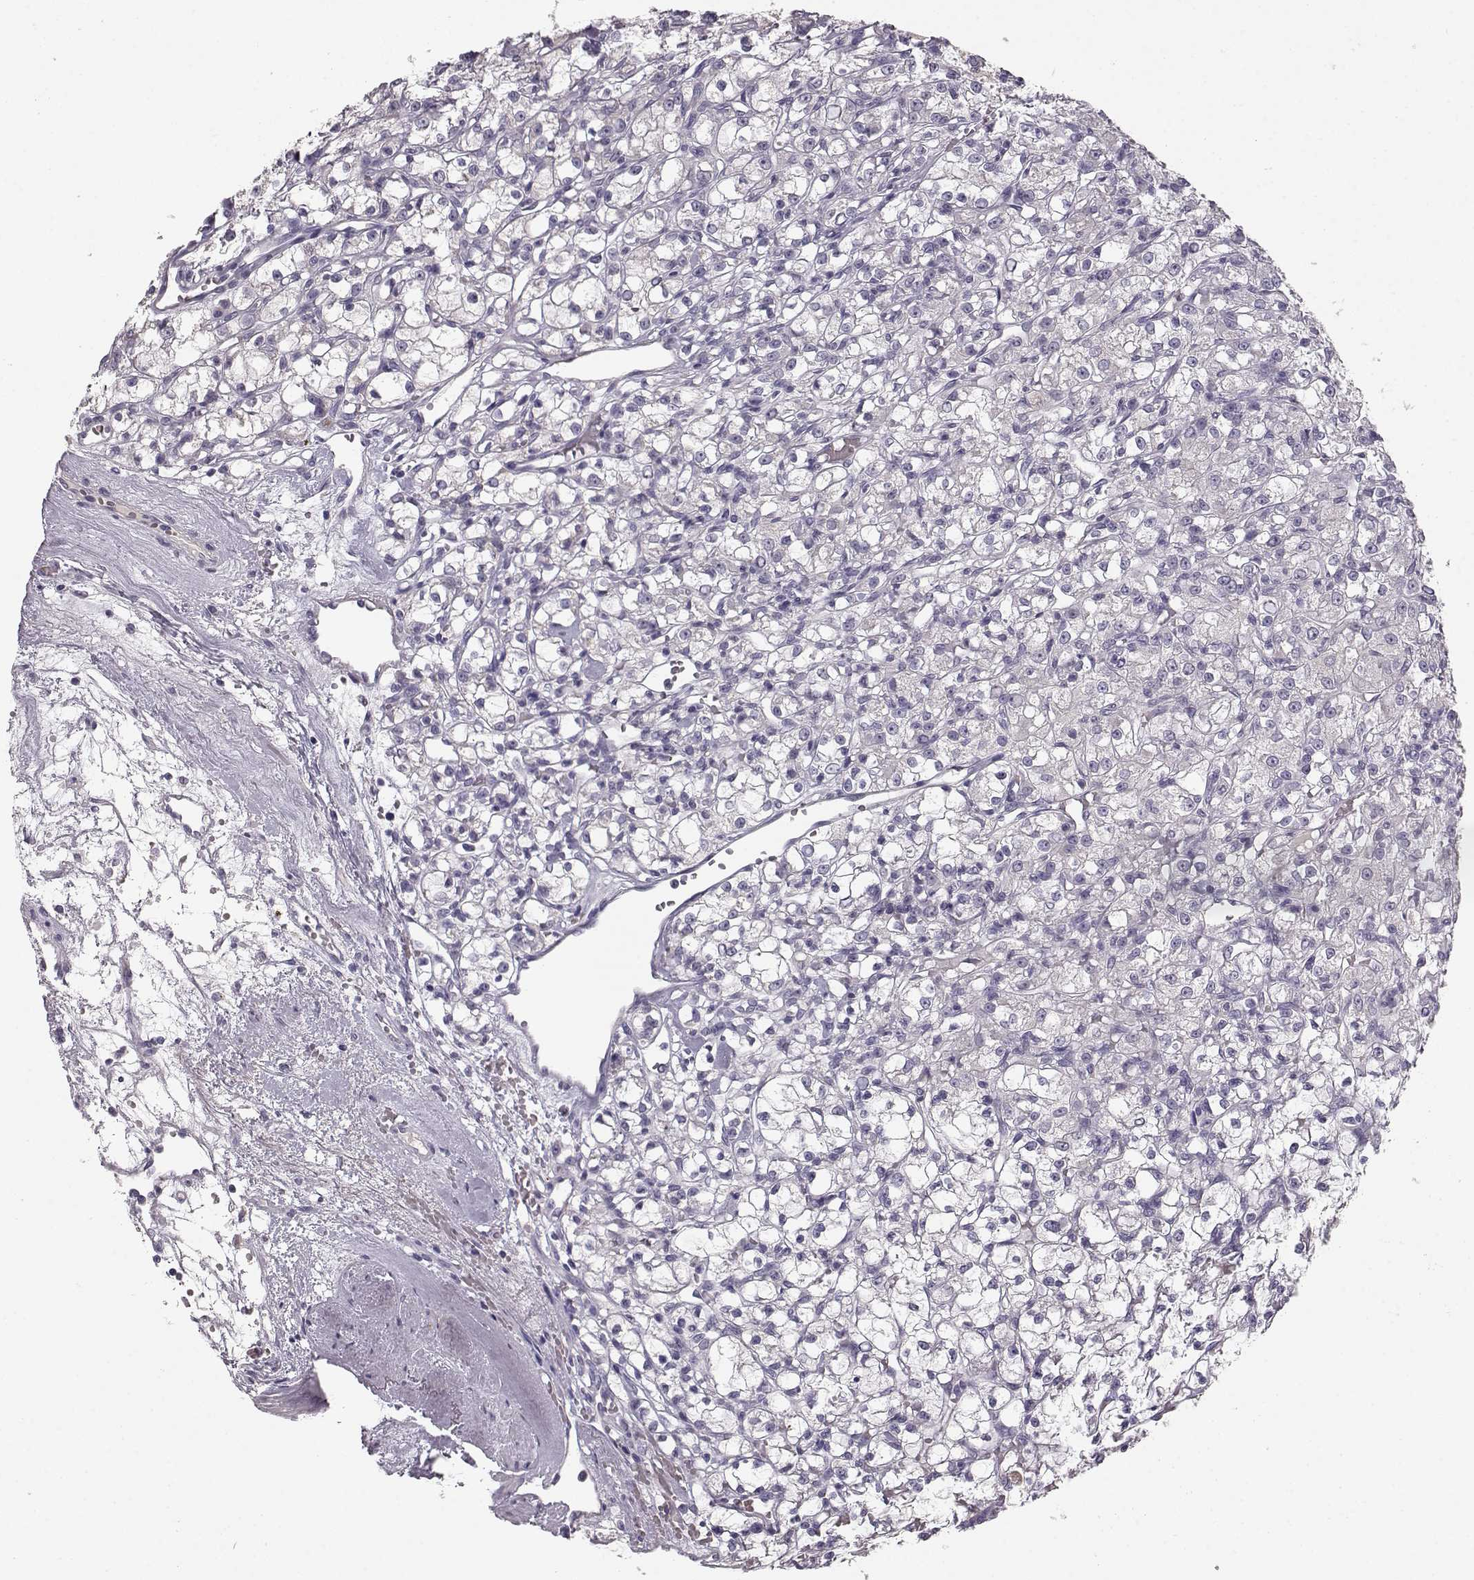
{"staining": {"intensity": "negative", "quantity": "none", "location": "none"}, "tissue": "renal cancer", "cell_type": "Tumor cells", "image_type": "cancer", "snomed": [{"axis": "morphology", "description": "Adenocarcinoma, NOS"}, {"axis": "topography", "description": "Kidney"}], "caption": "Immunohistochemistry histopathology image of neoplastic tissue: adenocarcinoma (renal) stained with DAB reveals no significant protein positivity in tumor cells. (Brightfield microscopy of DAB (3,3'-diaminobenzidine) IHC at high magnification).", "gene": "BFSP2", "patient": {"sex": "female", "age": 59}}